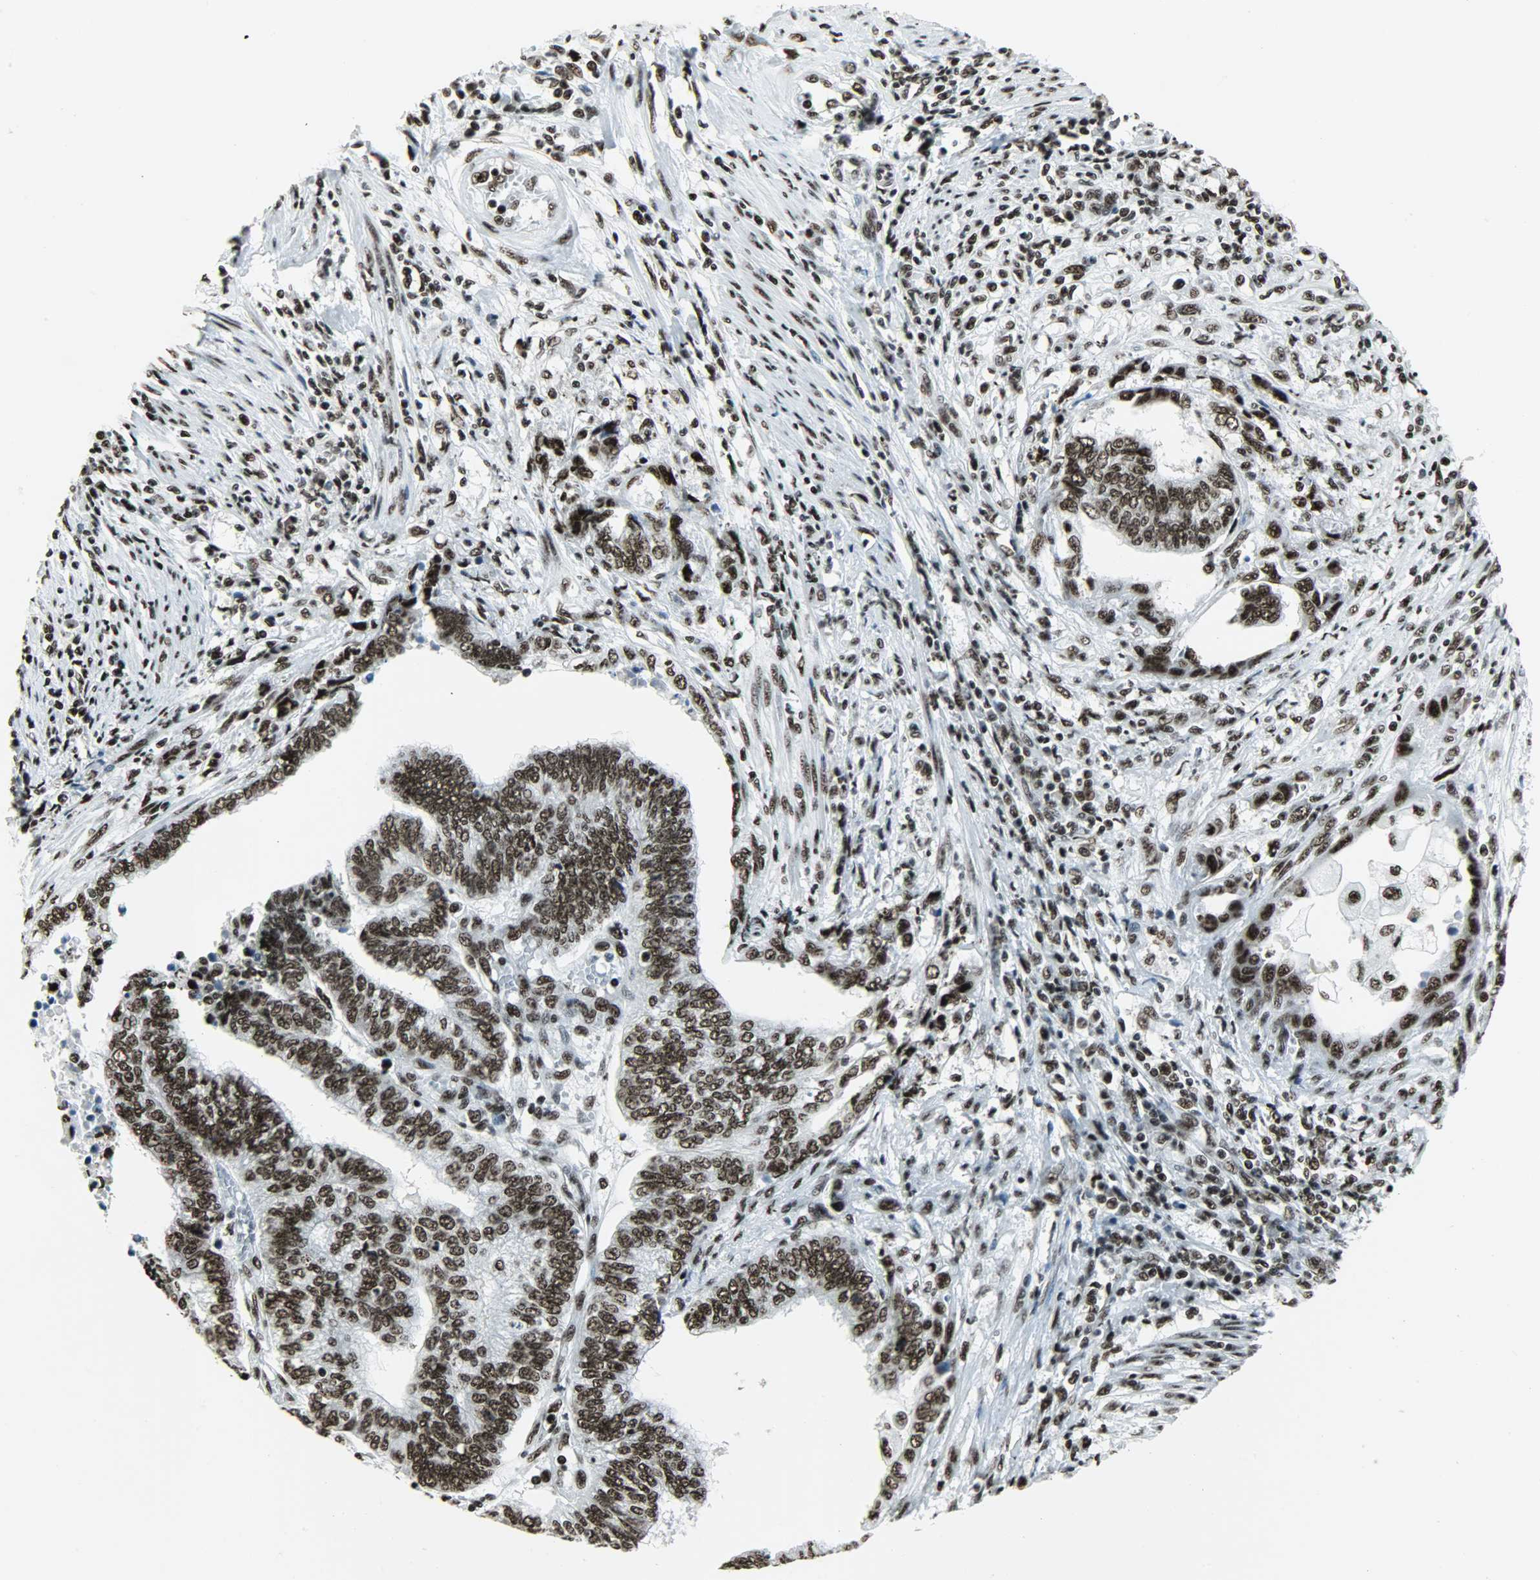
{"staining": {"intensity": "strong", "quantity": ">75%", "location": "nuclear"}, "tissue": "endometrial cancer", "cell_type": "Tumor cells", "image_type": "cancer", "snomed": [{"axis": "morphology", "description": "Adenocarcinoma, NOS"}, {"axis": "topography", "description": "Uterus"}, {"axis": "topography", "description": "Endometrium"}], "caption": "This histopathology image displays immunohistochemistry staining of human endometrial adenocarcinoma, with high strong nuclear staining in about >75% of tumor cells.", "gene": "SNRPA", "patient": {"sex": "female", "age": 70}}